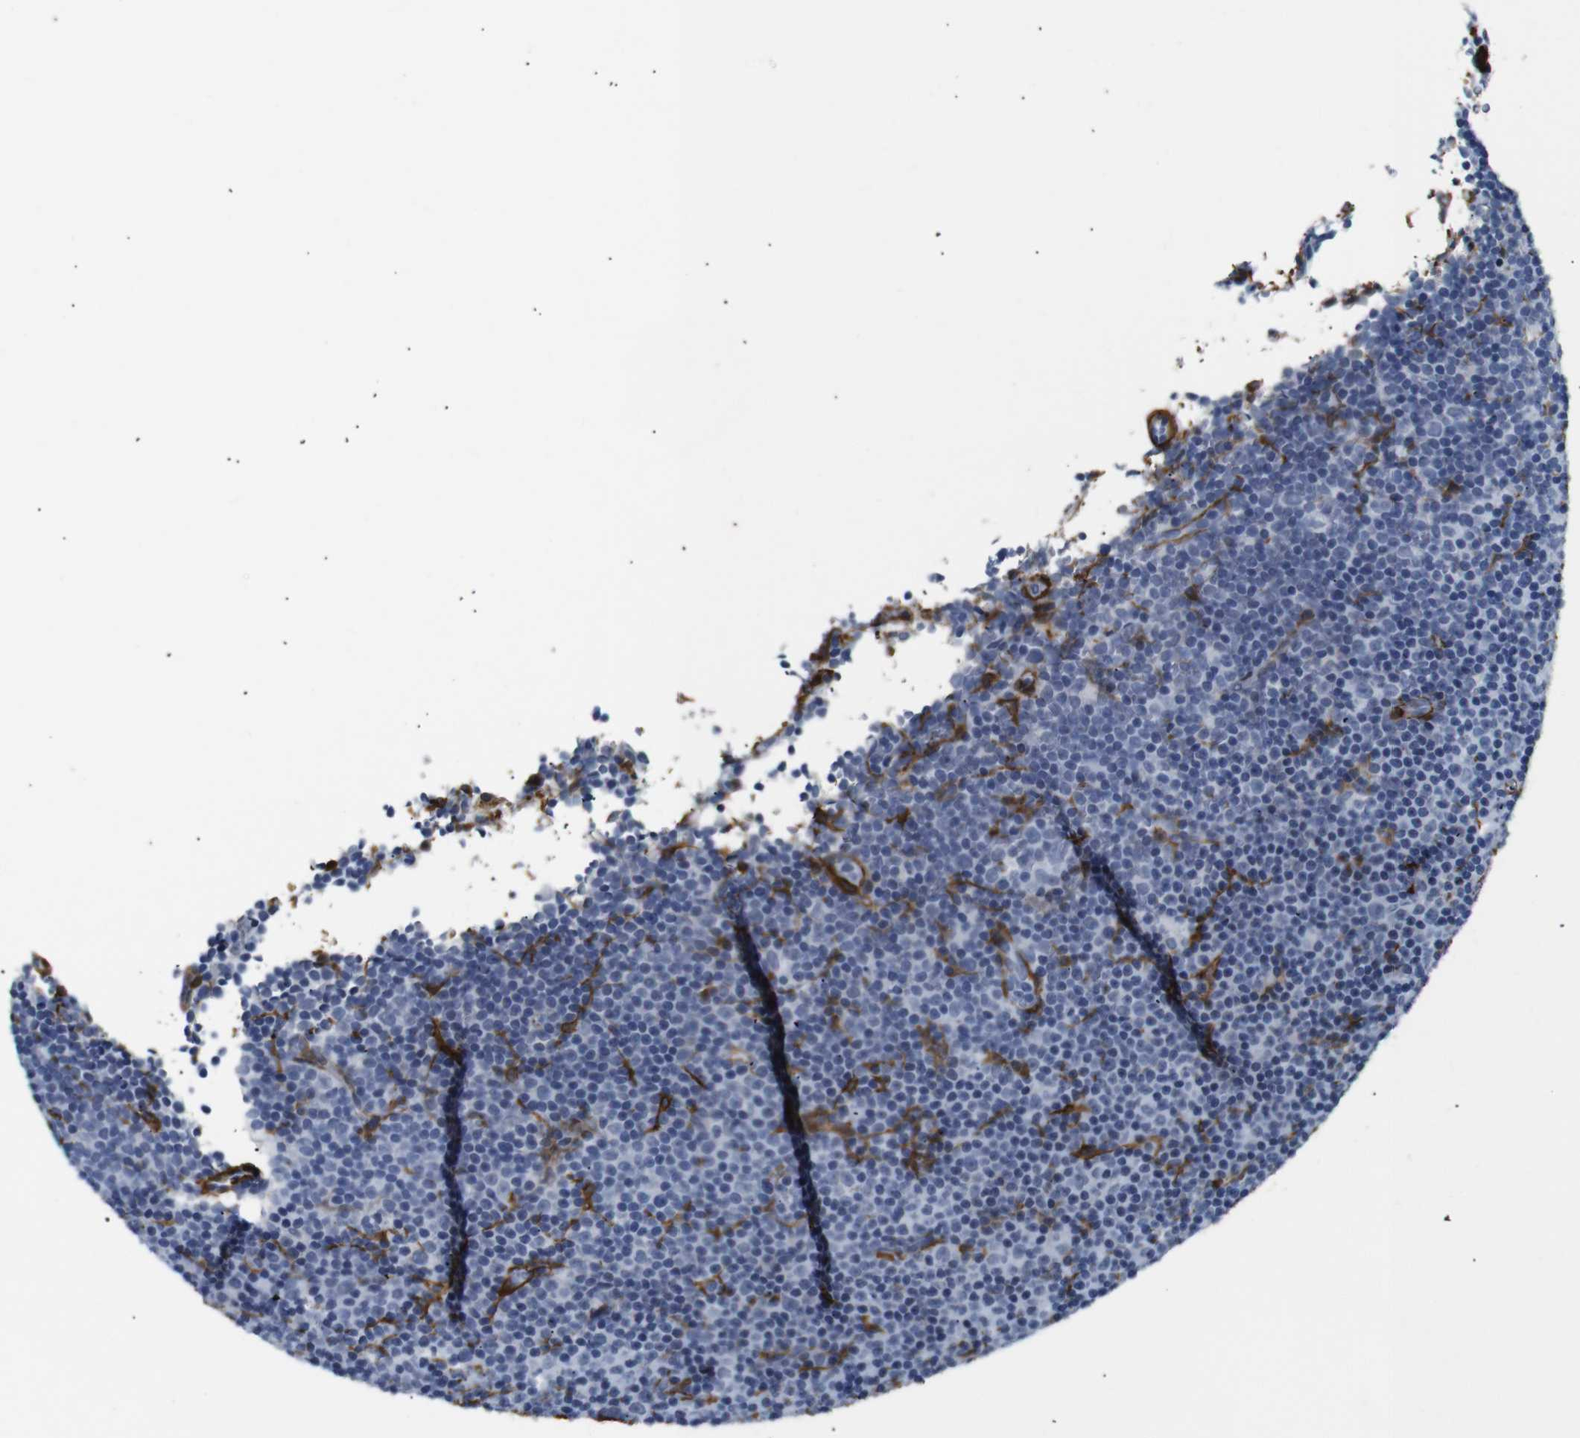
{"staining": {"intensity": "negative", "quantity": "none", "location": "none"}, "tissue": "lymphoma", "cell_type": "Tumor cells", "image_type": "cancer", "snomed": [{"axis": "morphology", "description": "Malignant lymphoma, non-Hodgkin's type, Low grade"}, {"axis": "topography", "description": "Lymph node"}], "caption": "Photomicrograph shows no significant protein expression in tumor cells of low-grade malignant lymphoma, non-Hodgkin's type. (IHC, brightfield microscopy, high magnification).", "gene": "ACTA2", "patient": {"sex": "female", "age": 67}}